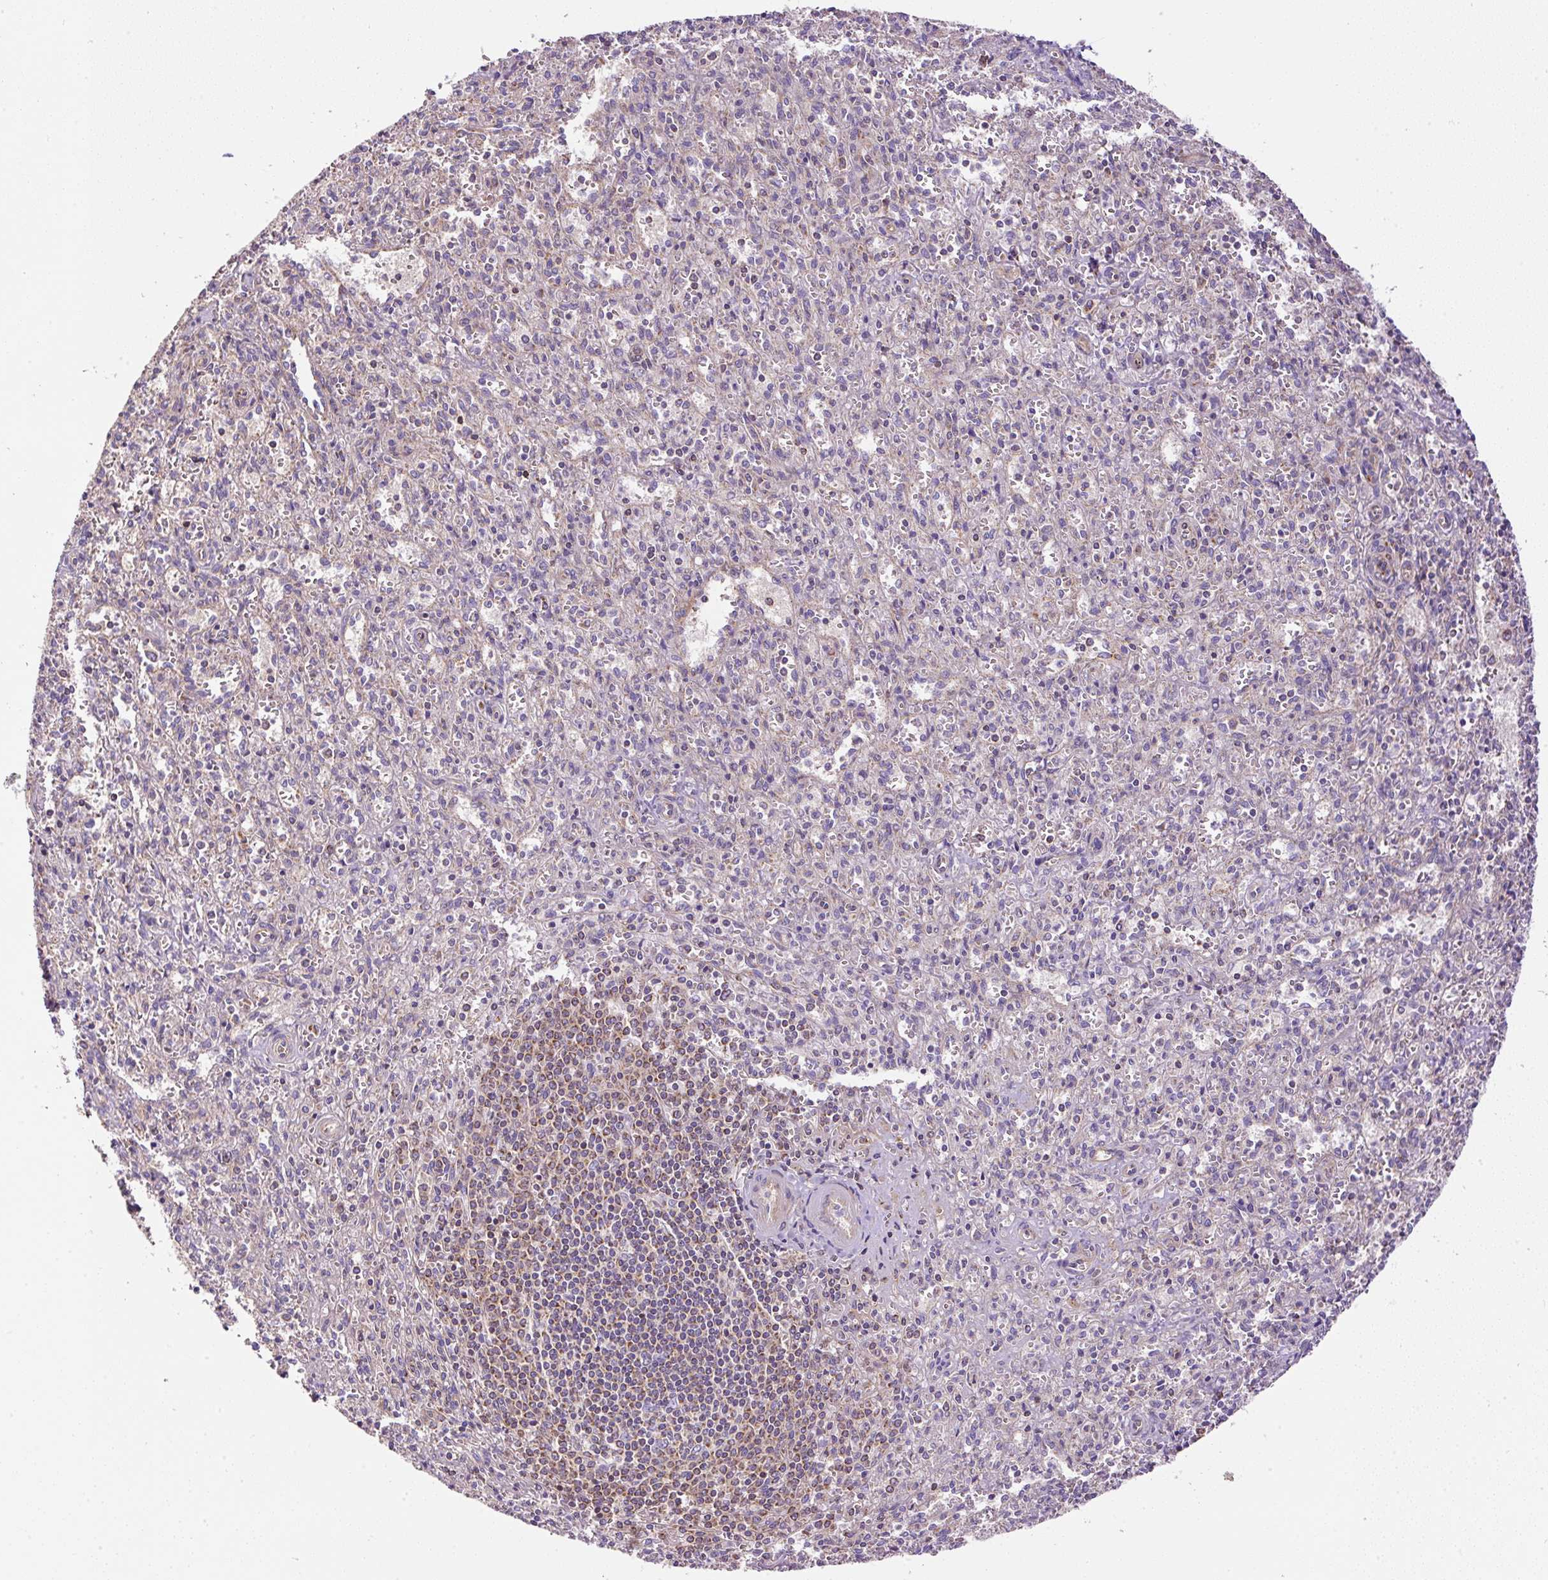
{"staining": {"intensity": "negative", "quantity": "none", "location": "none"}, "tissue": "spleen", "cell_type": "Cells in red pulp", "image_type": "normal", "snomed": [{"axis": "morphology", "description": "Normal tissue, NOS"}, {"axis": "topography", "description": "Spleen"}], "caption": "Immunohistochemistry (IHC) micrograph of benign spleen: human spleen stained with DAB (3,3'-diaminobenzidine) shows no significant protein staining in cells in red pulp. (Brightfield microscopy of DAB immunohistochemistry (IHC) at high magnification).", "gene": "NDUFAF2", "patient": {"sex": "female", "age": 26}}